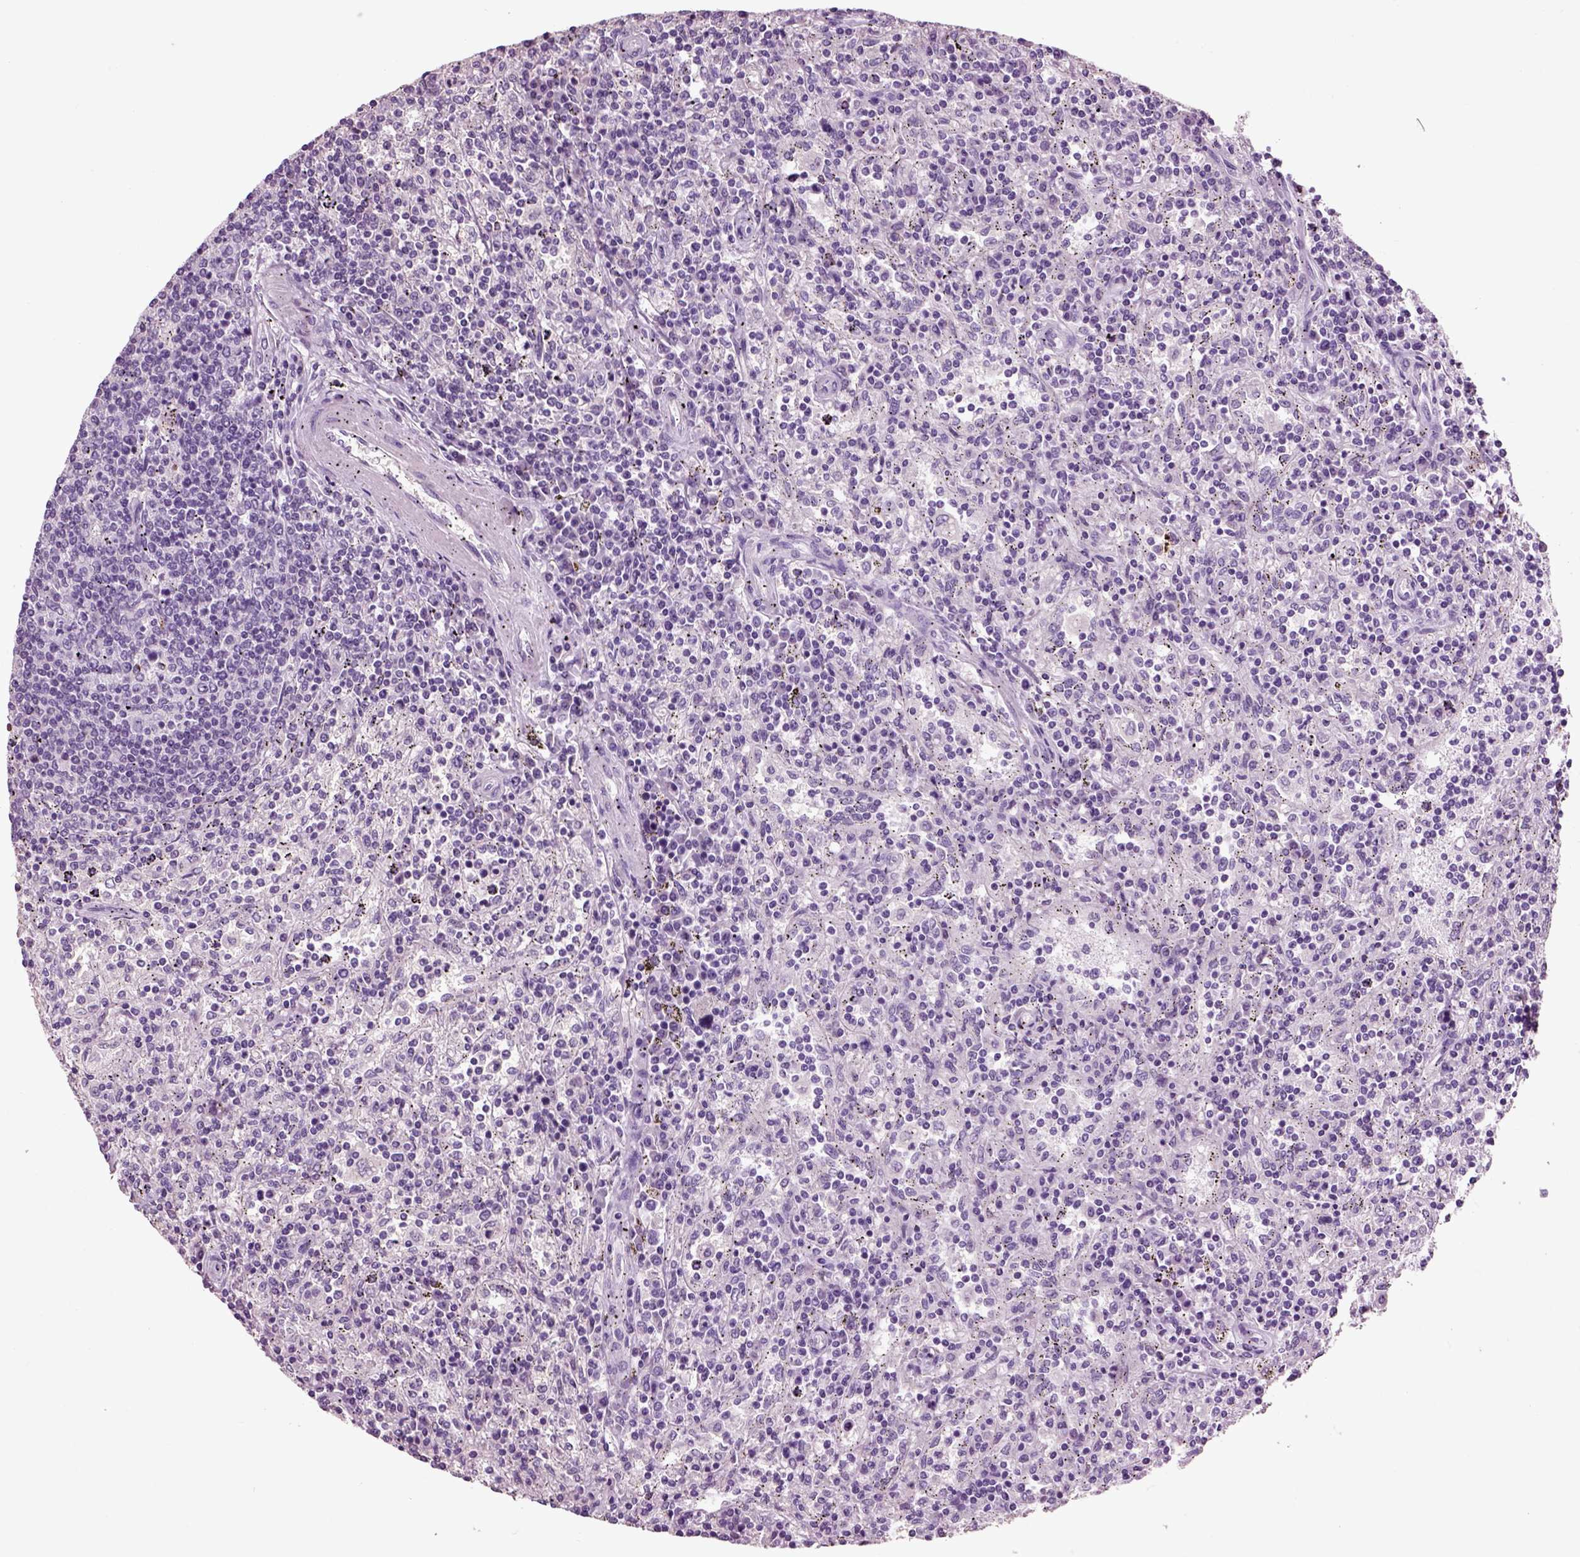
{"staining": {"intensity": "negative", "quantity": "none", "location": "none"}, "tissue": "lymphoma", "cell_type": "Tumor cells", "image_type": "cancer", "snomed": [{"axis": "morphology", "description": "Malignant lymphoma, non-Hodgkin's type, Low grade"}, {"axis": "topography", "description": "Lymph node"}], "caption": "DAB (3,3'-diaminobenzidine) immunohistochemical staining of human lymphoma reveals no significant staining in tumor cells.", "gene": "CHGB", "patient": {"sex": "male", "age": 52}}